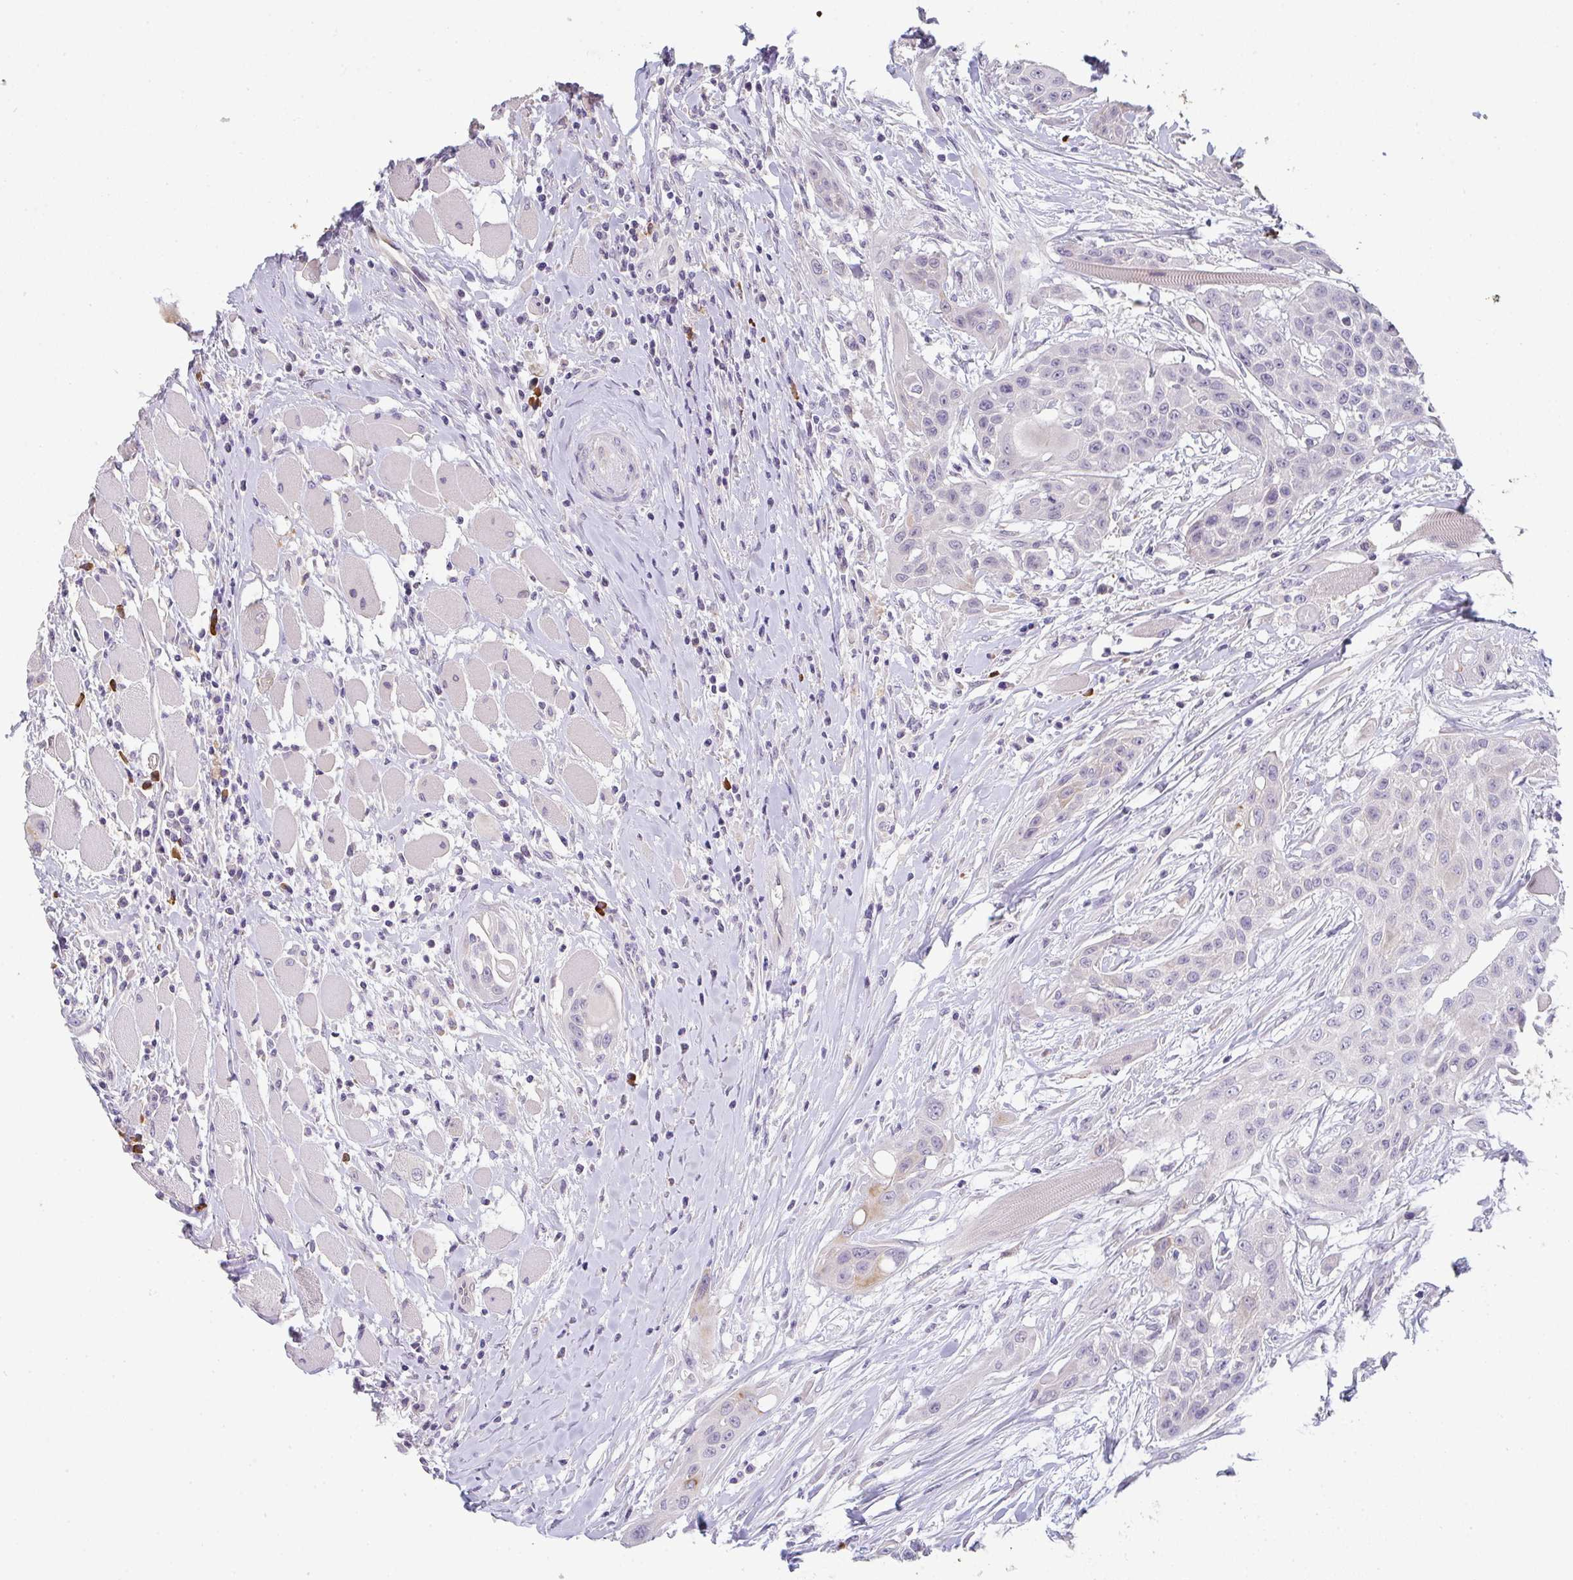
{"staining": {"intensity": "negative", "quantity": "none", "location": "none"}, "tissue": "head and neck cancer", "cell_type": "Tumor cells", "image_type": "cancer", "snomed": [{"axis": "morphology", "description": "Squamous cell carcinoma, NOS"}, {"axis": "topography", "description": "Head-Neck"}], "caption": "DAB immunohistochemical staining of head and neck cancer demonstrates no significant staining in tumor cells.", "gene": "TNFRSF10A", "patient": {"sex": "female", "age": 73}}